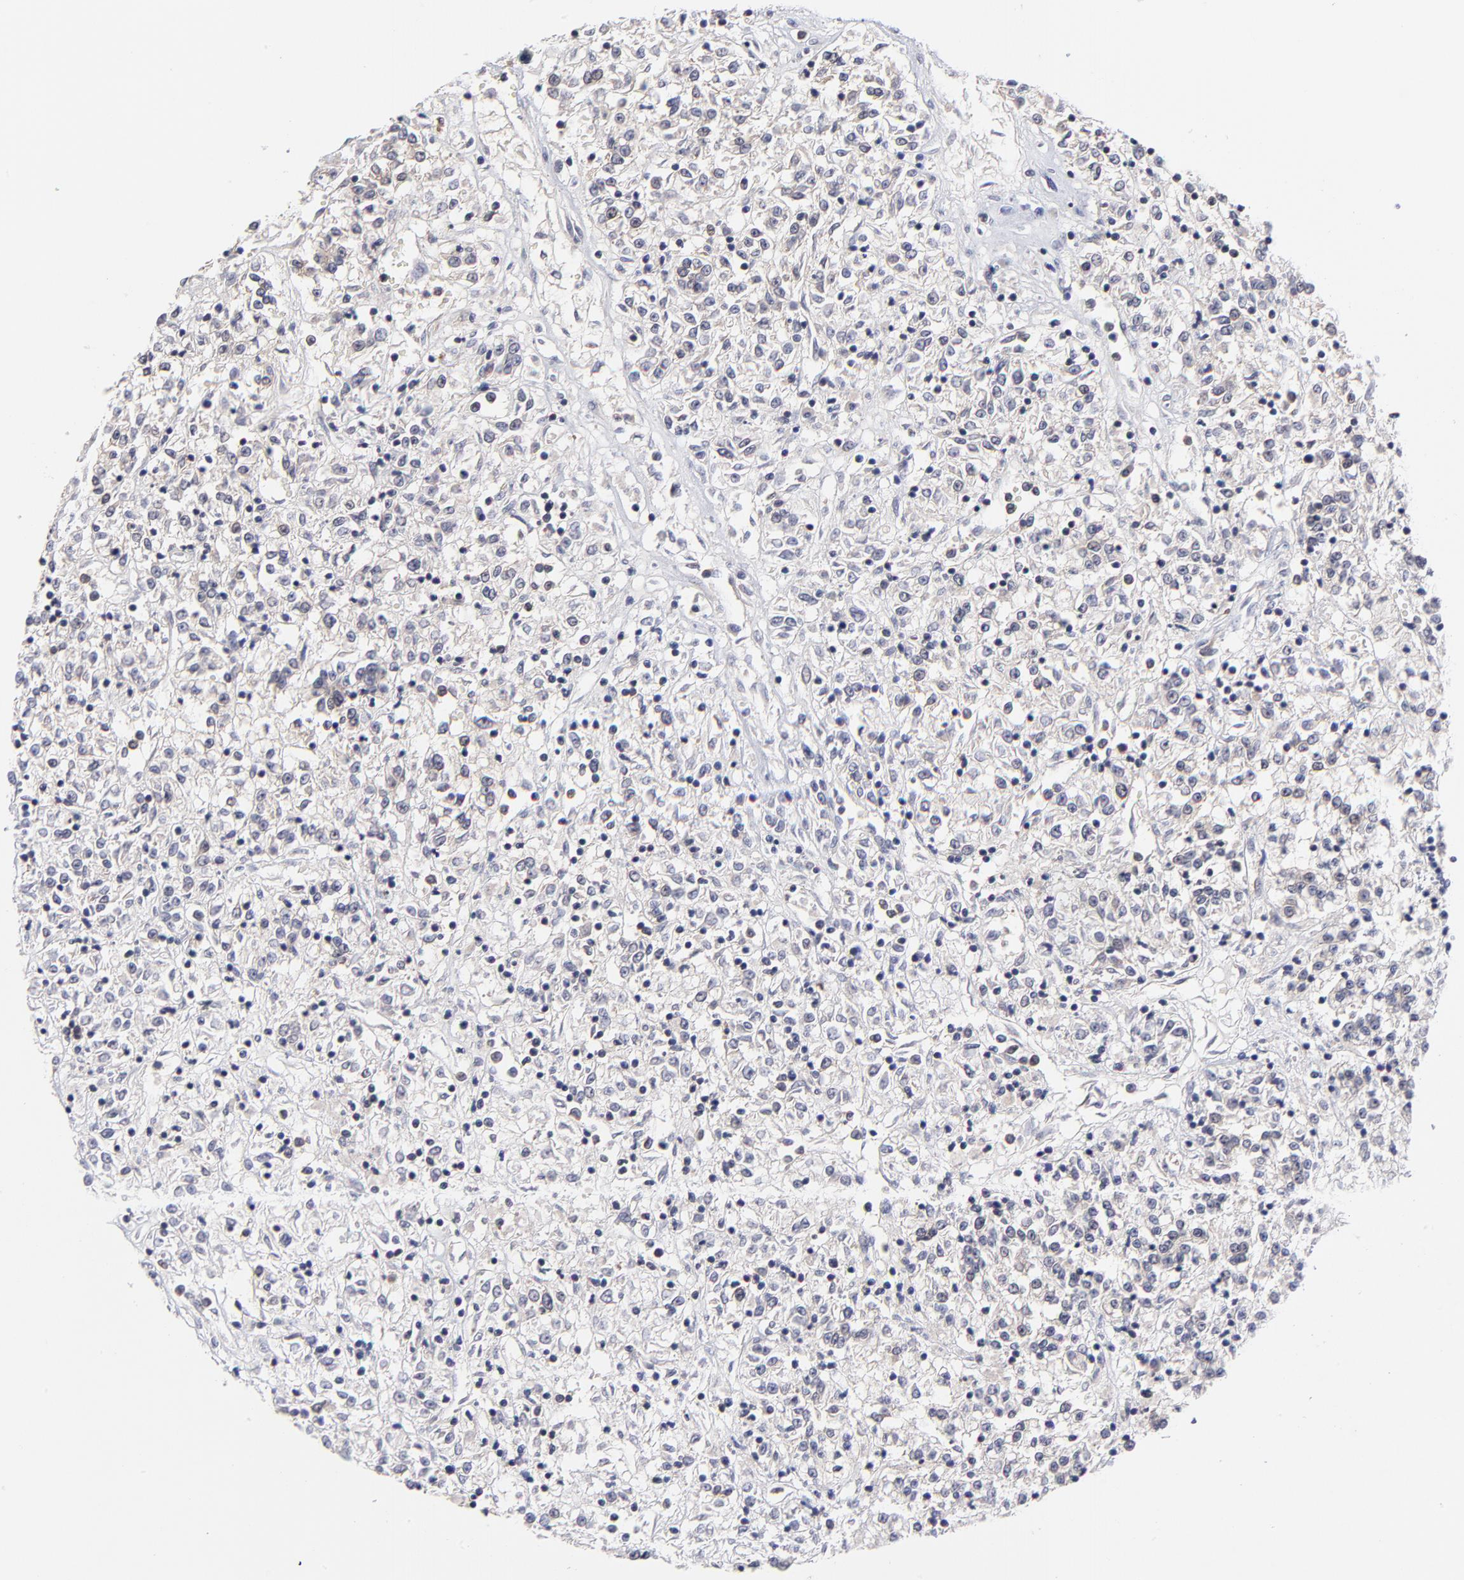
{"staining": {"intensity": "negative", "quantity": "none", "location": "none"}, "tissue": "renal cancer", "cell_type": "Tumor cells", "image_type": "cancer", "snomed": [{"axis": "morphology", "description": "Adenocarcinoma, NOS"}, {"axis": "topography", "description": "Kidney"}], "caption": "IHC of renal cancer demonstrates no expression in tumor cells.", "gene": "UBE2E3", "patient": {"sex": "female", "age": 76}}